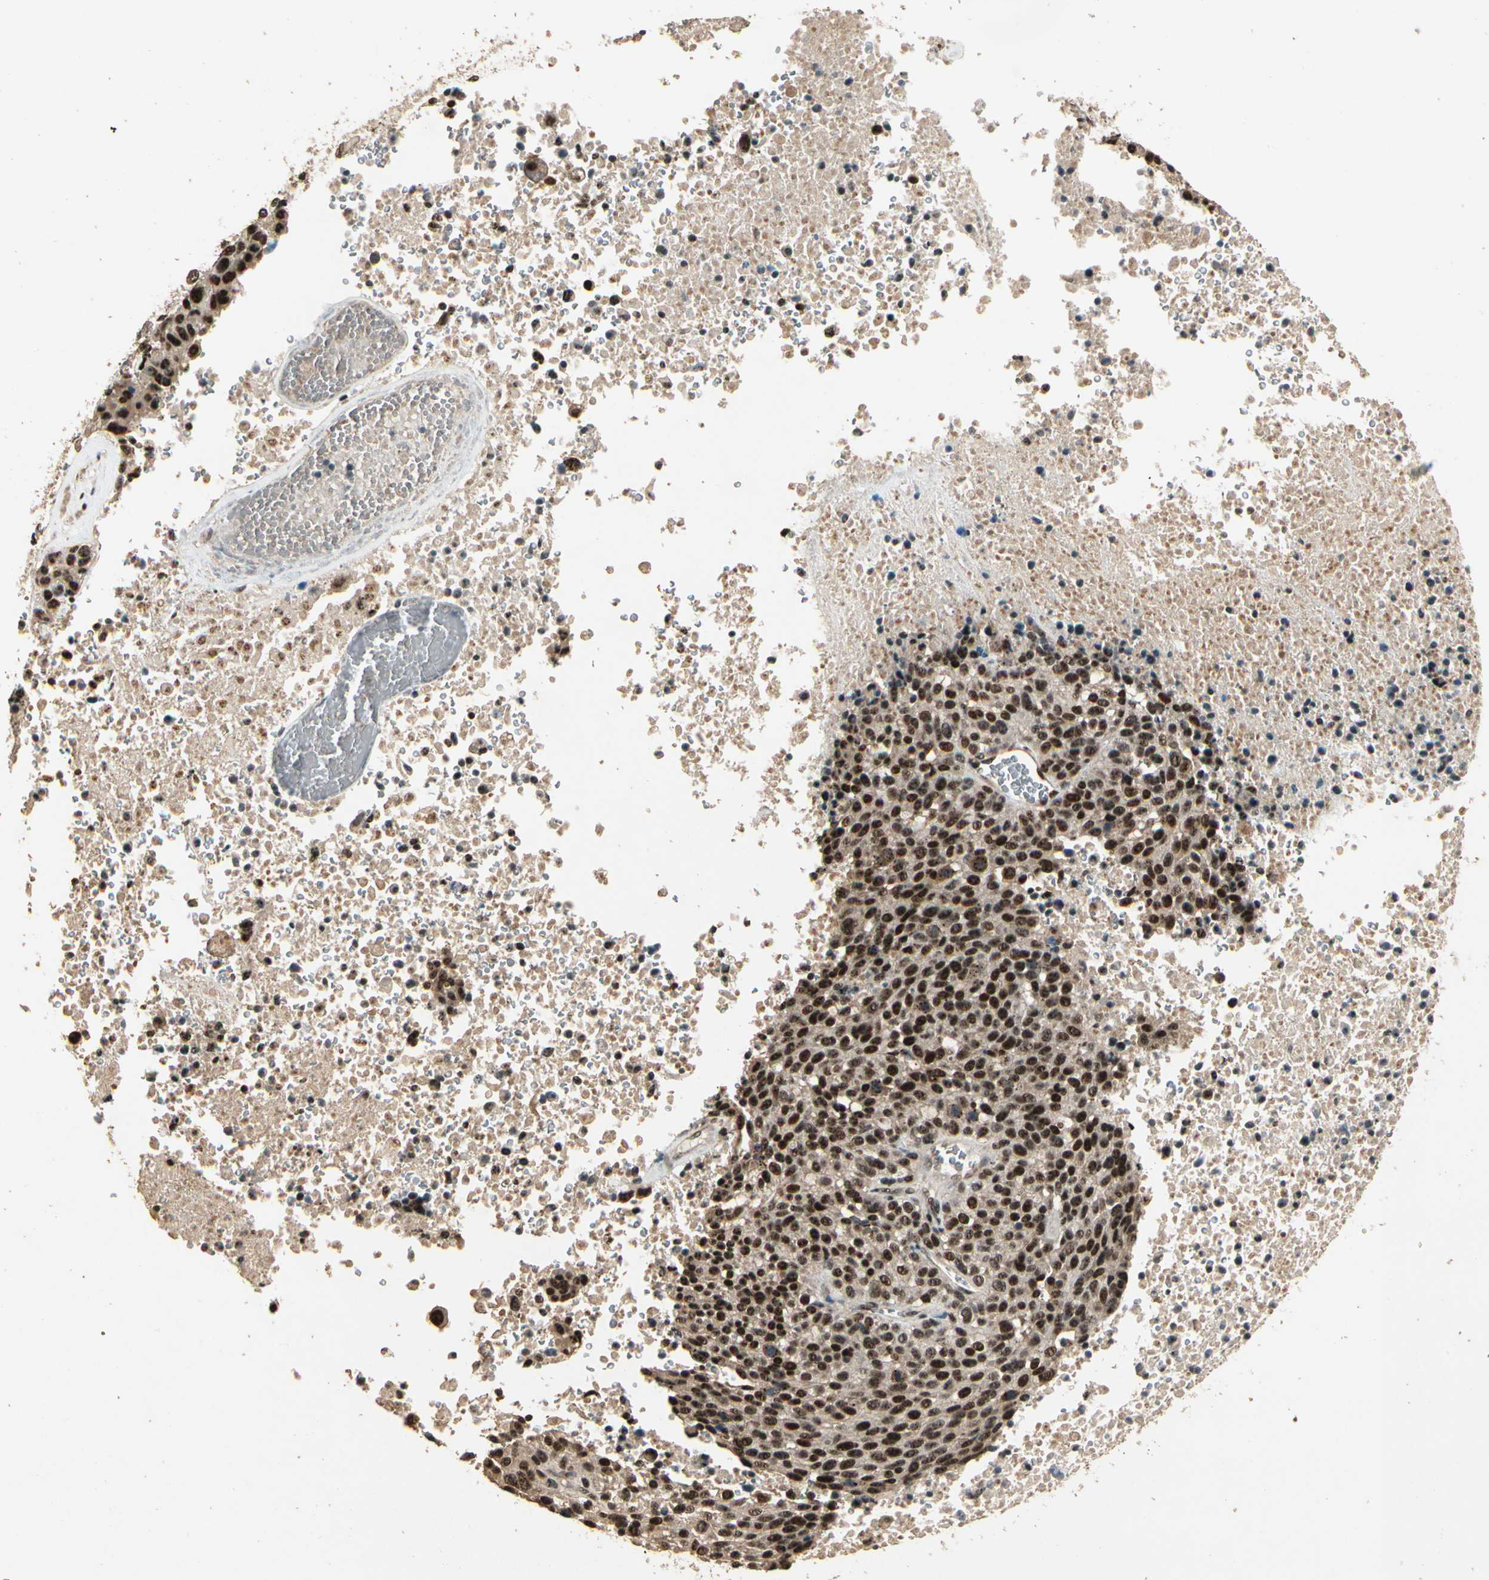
{"staining": {"intensity": "strong", "quantity": ">75%", "location": "nuclear"}, "tissue": "melanoma", "cell_type": "Tumor cells", "image_type": "cancer", "snomed": [{"axis": "morphology", "description": "Malignant melanoma, Metastatic site"}, {"axis": "topography", "description": "Cerebral cortex"}], "caption": "Immunohistochemistry (DAB) staining of malignant melanoma (metastatic site) displays strong nuclear protein staining in approximately >75% of tumor cells. The staining was performed using DAB to visualize the protein expression in brown, while the nuclei were stained in blue with hematoxylin (Magnification: 20x).", "gene": "RBM25", "patient": {"sex": "female", "age": 52}}